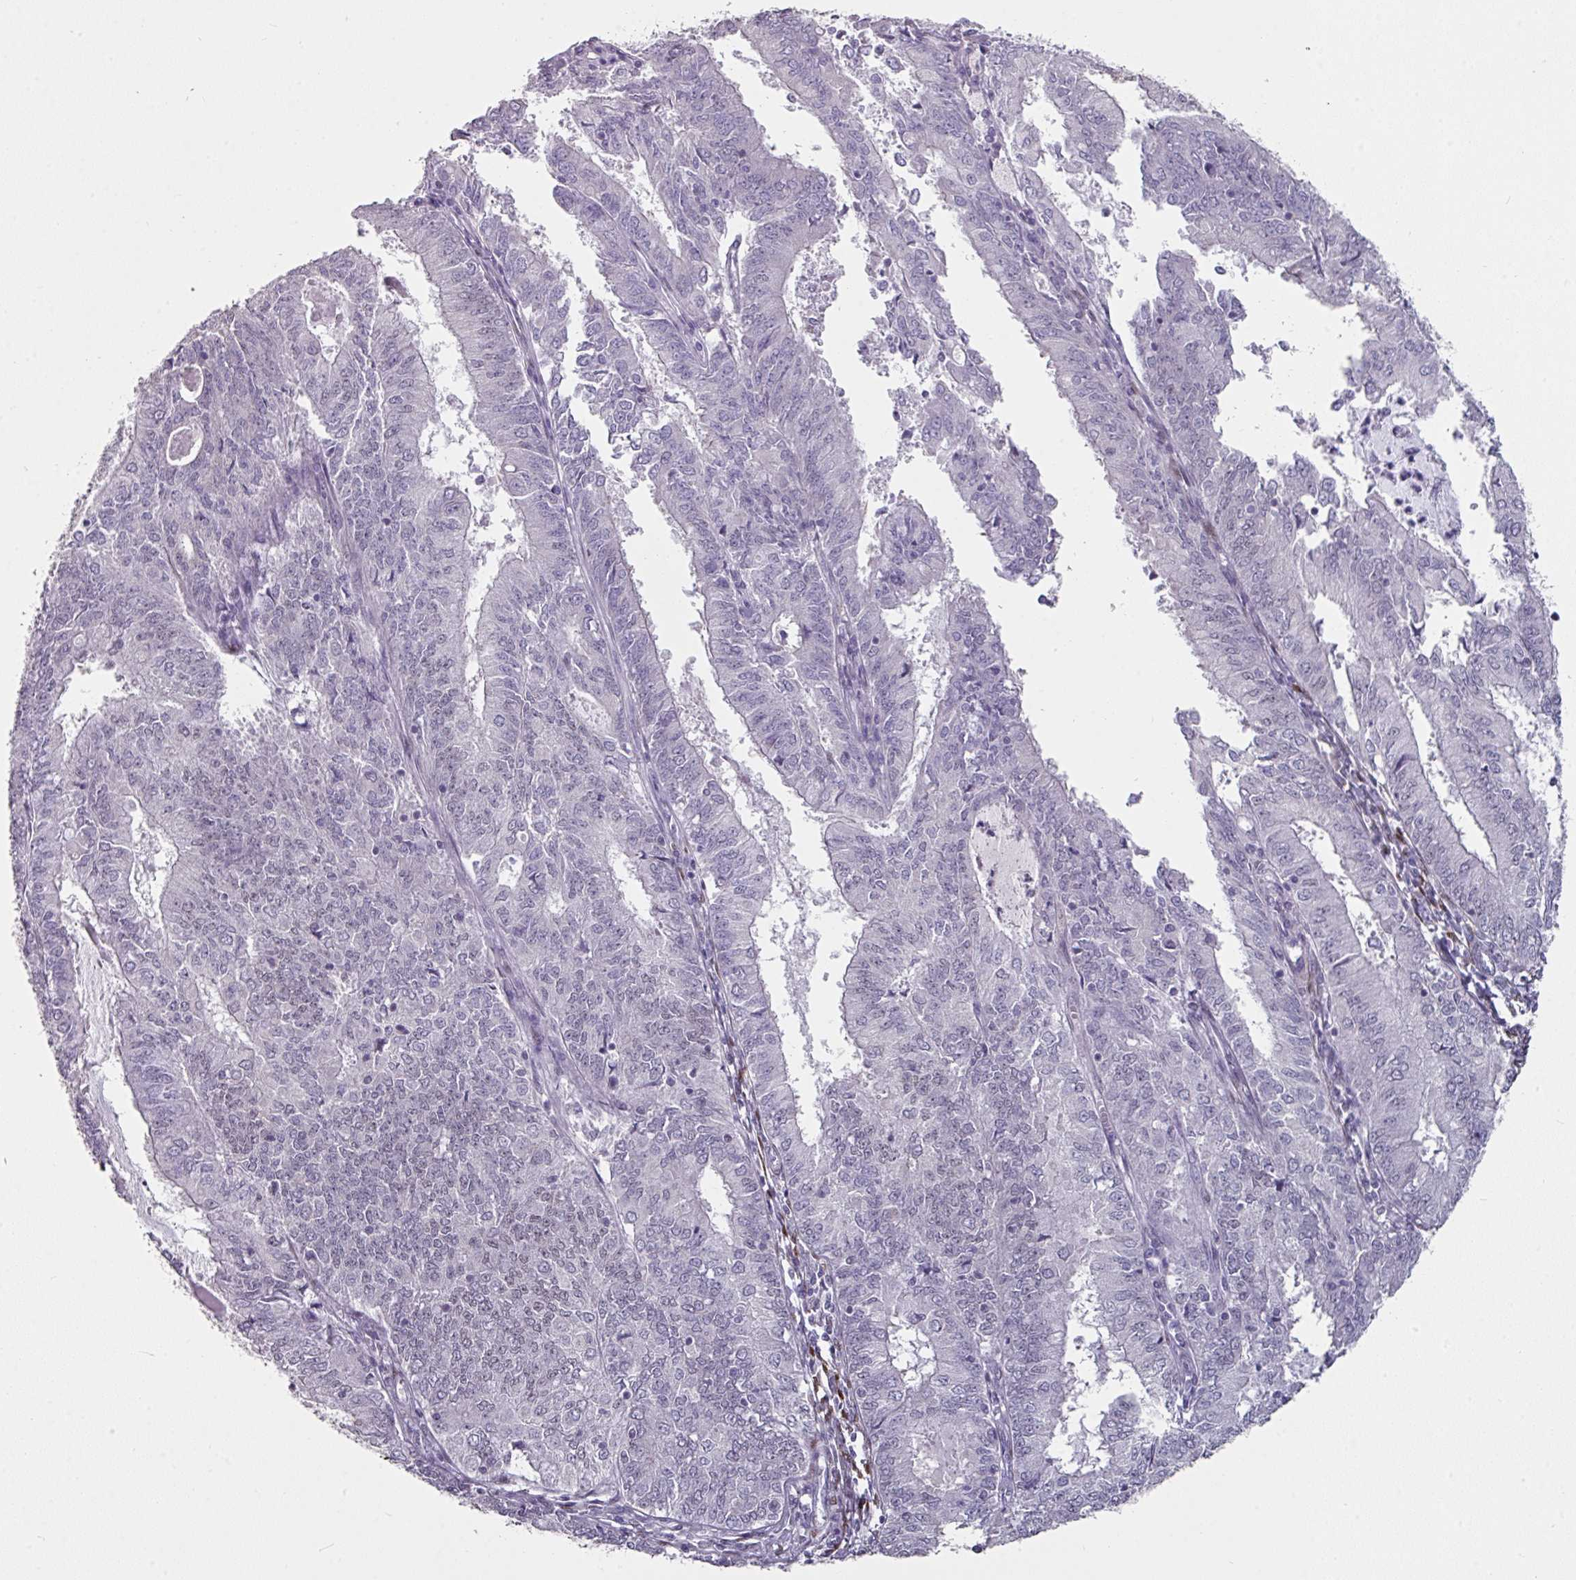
{"staining": {"intensity": "weak", "quantity": "<25%", "location": "nuclear"}, "tissue": "endometrial cancer", "cell_type": "Tumor cells", "image_type": "cancer", "snomed": [{"axis": "morphology", "description": "Adenocarcinoma, NOS"}, {"axis": "topography", "description": "Endometrium"}], "caption": "The photomicrograph shows no significant positivity in tumor cells of endometrial cancer.", "gene": "ELK1", "patient": {"sex": "female", "age": 57}}